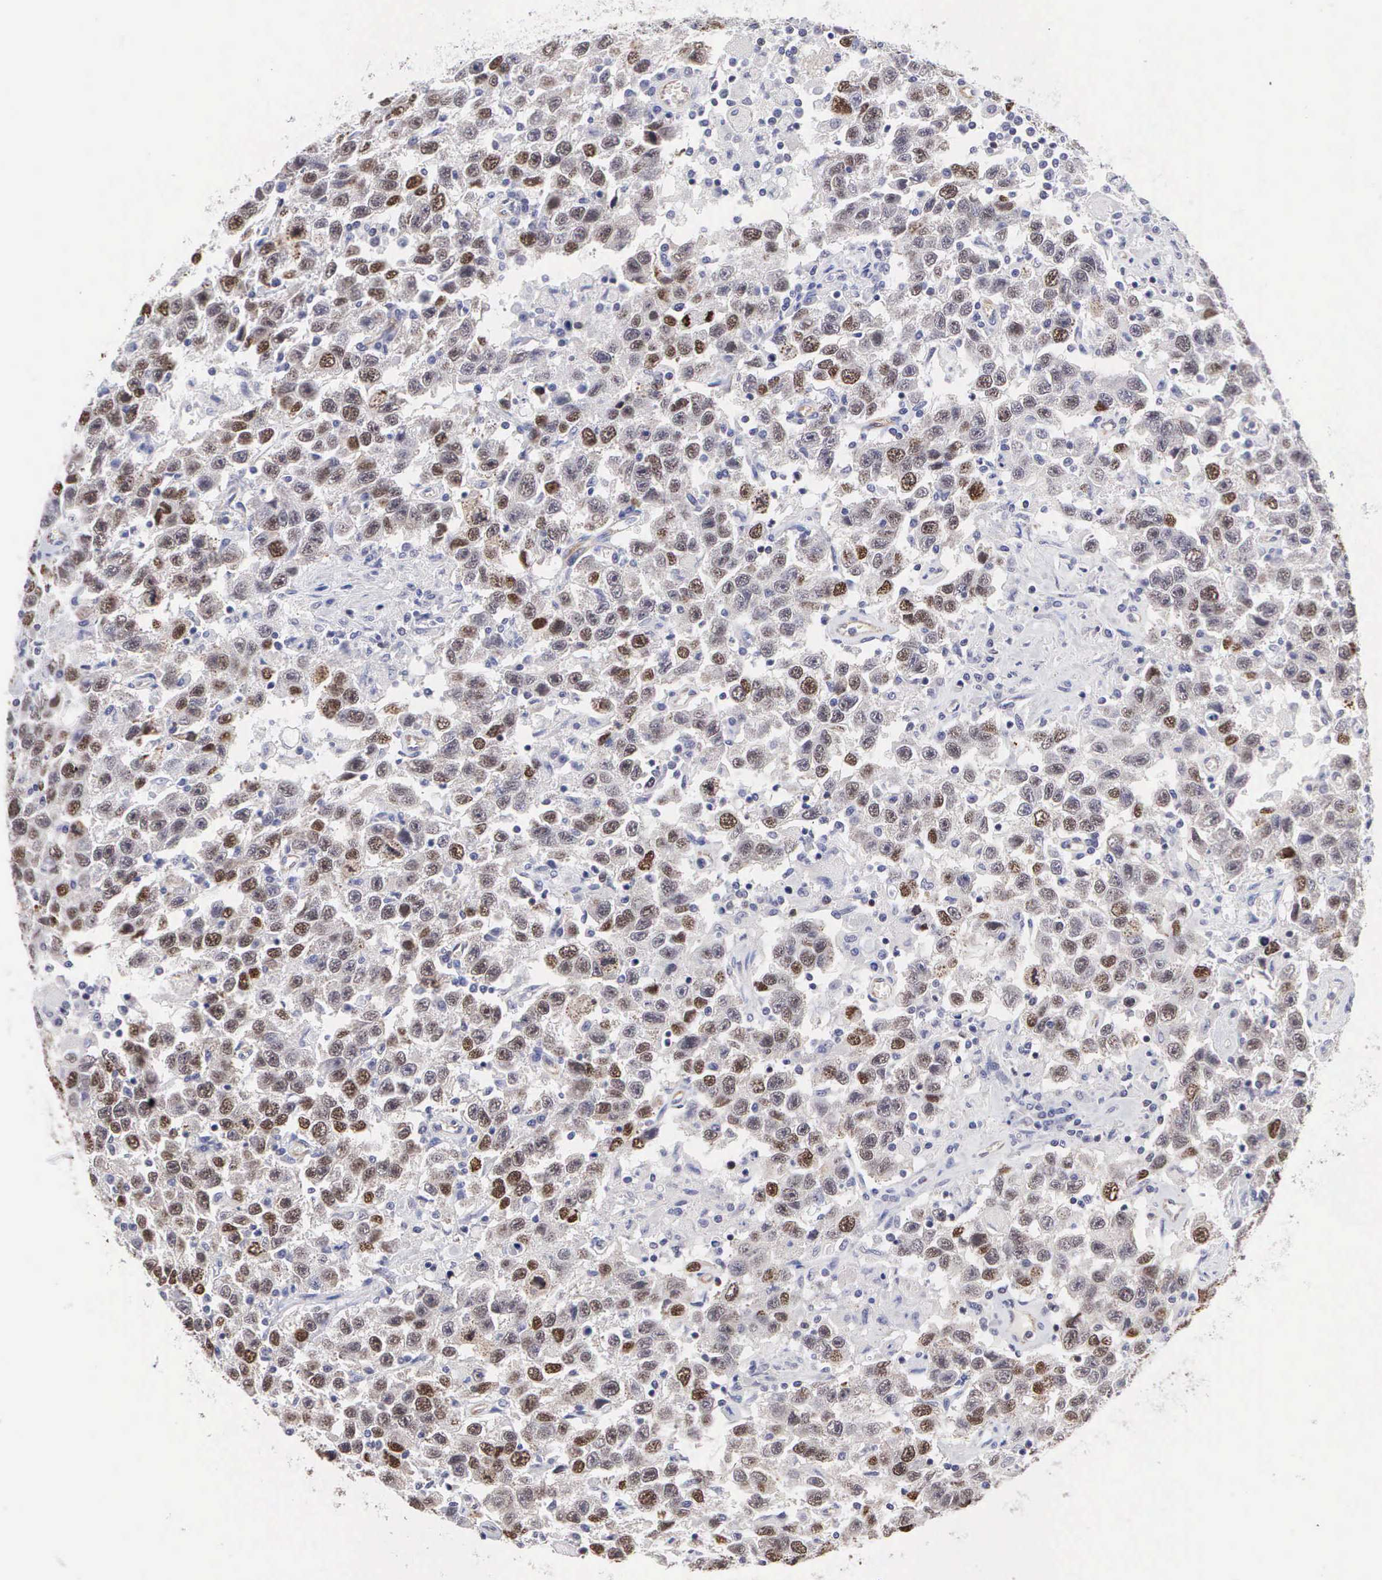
{"staining": {"intensity": "moderate", "quantity": "25%-75%", "location": "cytoplasmic/membranous,nuclear"}, "tissue": "testis cancer", "cell_type": "Tumor cells", "image_type": "cancer", "snomed": [{"axis": "morphology", "description": "Seminoma, NOS"}, {"axis": "topography", "description": "Testis"}], "caption": "The micrograph exhibits staining of testis cancer, revealing moderate cytoplasmic/membranous and nuclear protein staining (brown color) within tumor cells.", "gene": "MAST4", "patient": {"sex": "male", "age": 41}}